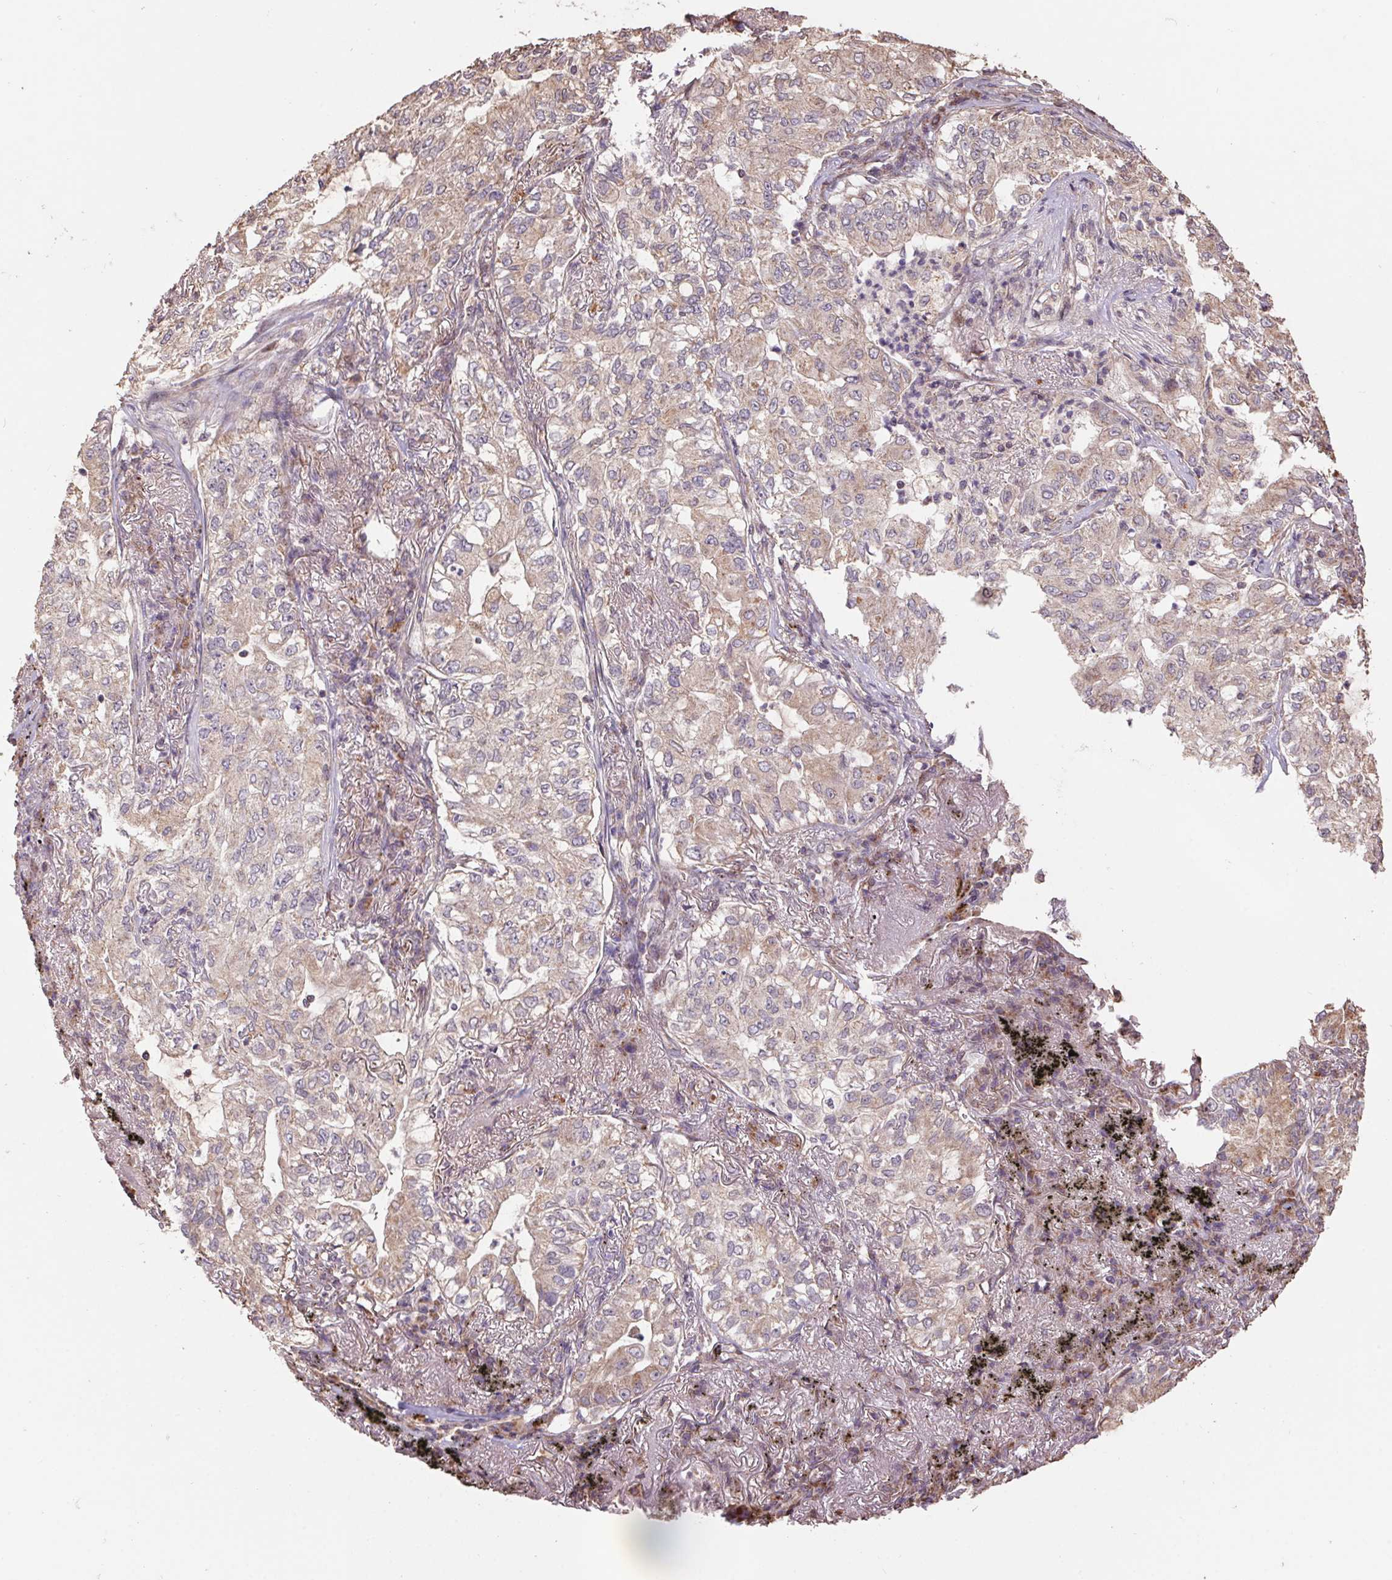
{"staining": {"intensity": "weak", "quantity": "25%-75%", "location": "cytoplasmic/membranous"}, "tissue": "lung cancer", "cell_type": "Tumor cells", "image_type": "cancer", "snomed": [{"axis": "morphology", "description": "Adenocarcinoma, NOS"}, {"axis": "topography", "description": "Lung"}], "caption": "Immunohistochemical staining of lung adenocarcinoma demonstrates low levels of weak cytoplasmic/membranous protein expression in approximately 25%-75% of tumor cells. The protein of interest is stained brown, and the nuclei are stained in blue (DAB (3,3'-diaminobenzidine) IHC with brightfield microscopy, high magnification).", "gene": "PDHA1", "patient": {"sex": "female", "age": 73}}